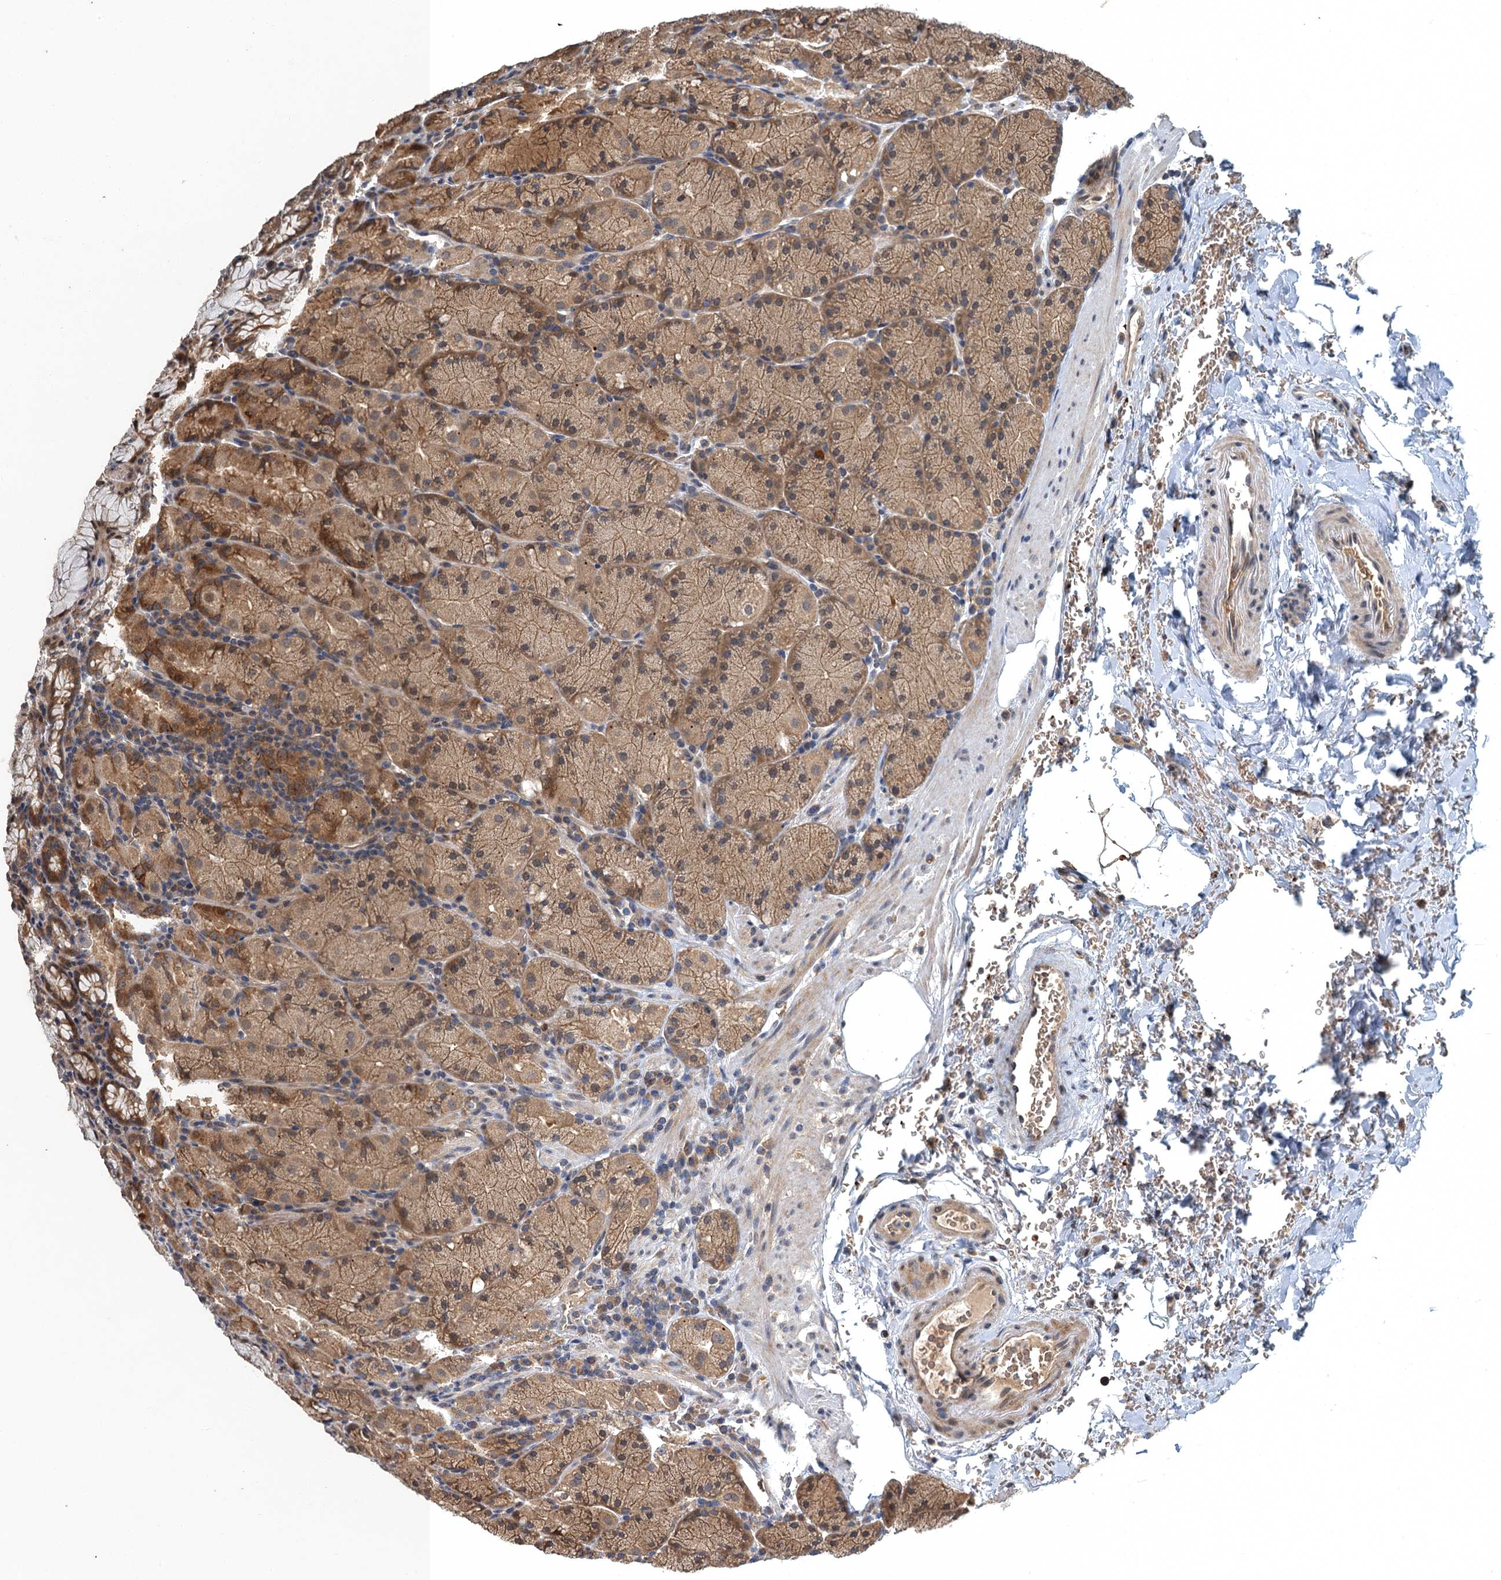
{"staining": {"intensity": "moderate", "quantity": "25%-75%", "location": "cytoplasmic/membranous"}, "tissue": "stomach", "cell_type": "Glandular cells", "image_type": "normal", "snomed": [{"axis": "morphology", "description": "Normal tissue, NOS"}, {"axis": "topography", "description": "Stomach, upper"}, {"axis": "topography", "description": "Stomach, lower"}], "caption": "Moderate cytoplasmic/membranous staining for a protein is appreciated in about 25%-75% of glandular cells of normal stomach using IHC.", "gene": "SNX32", "patient": {"sex": "male", "age": 80}}